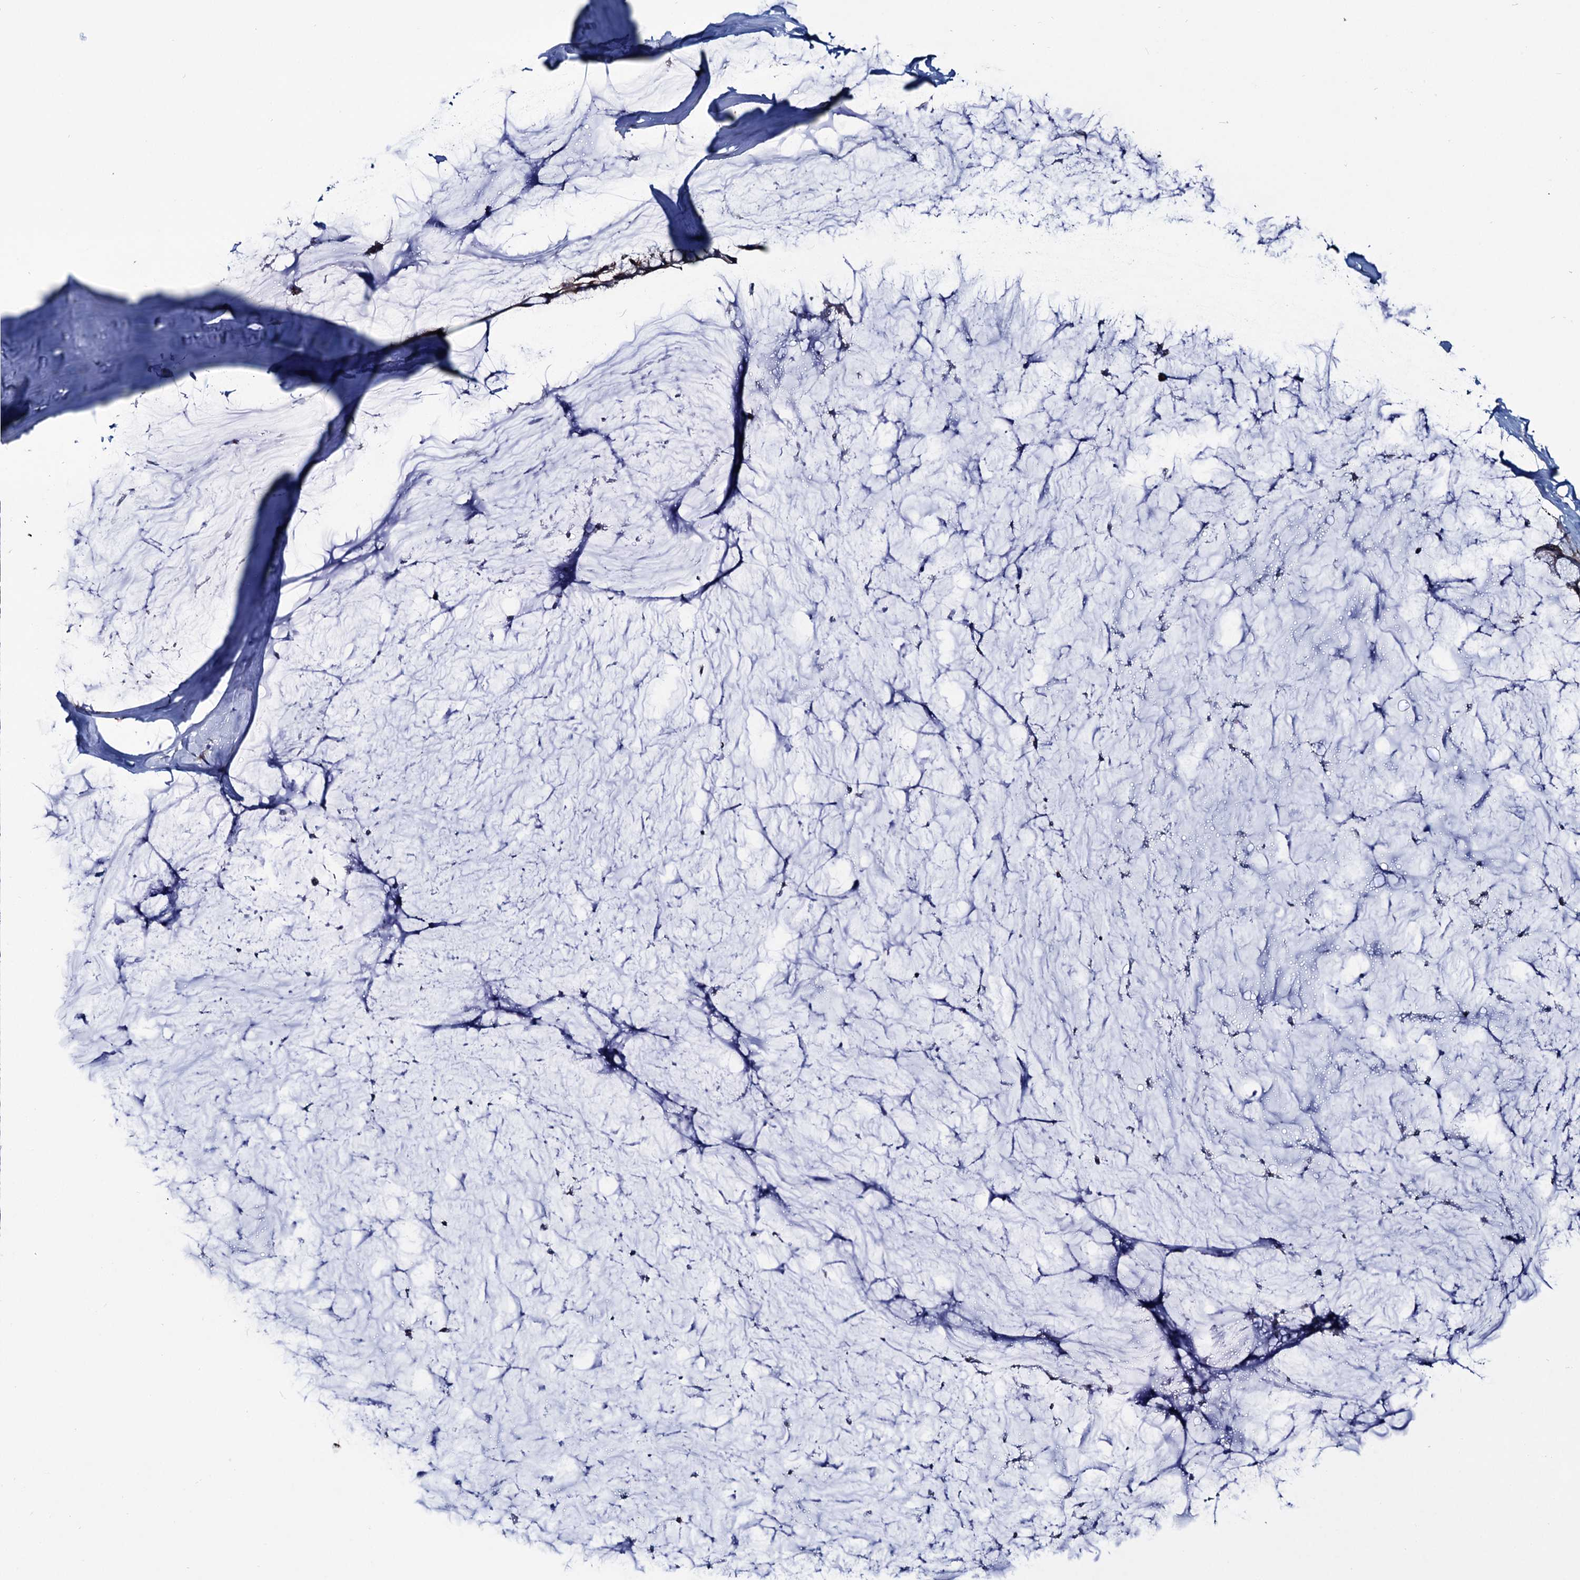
{"staining": {"intensity": "weak", "quantity": "25%-75%", "location": "cytoplasmic/membranous"}, "tissue": "ovarian cancer", "cell_type": "Tumor cells", "image_type": "cancer", "snomed": [{"axis": "morphology", "description": "Cystadenocarcinoma, mucinous, NOS"}, {"axis": "topography", "description": "Ovary"}], "caption": "Tumor cells display weak cytoplasmic/membranous expression in approximately 25%-75% of cells in mucinous cystadenocarcinoma (ovarian). (Brightfield microscopy of DAB IHC at high magnification).", "gene": "EYA4", "patient": {"sex": "female", "age": 39}}